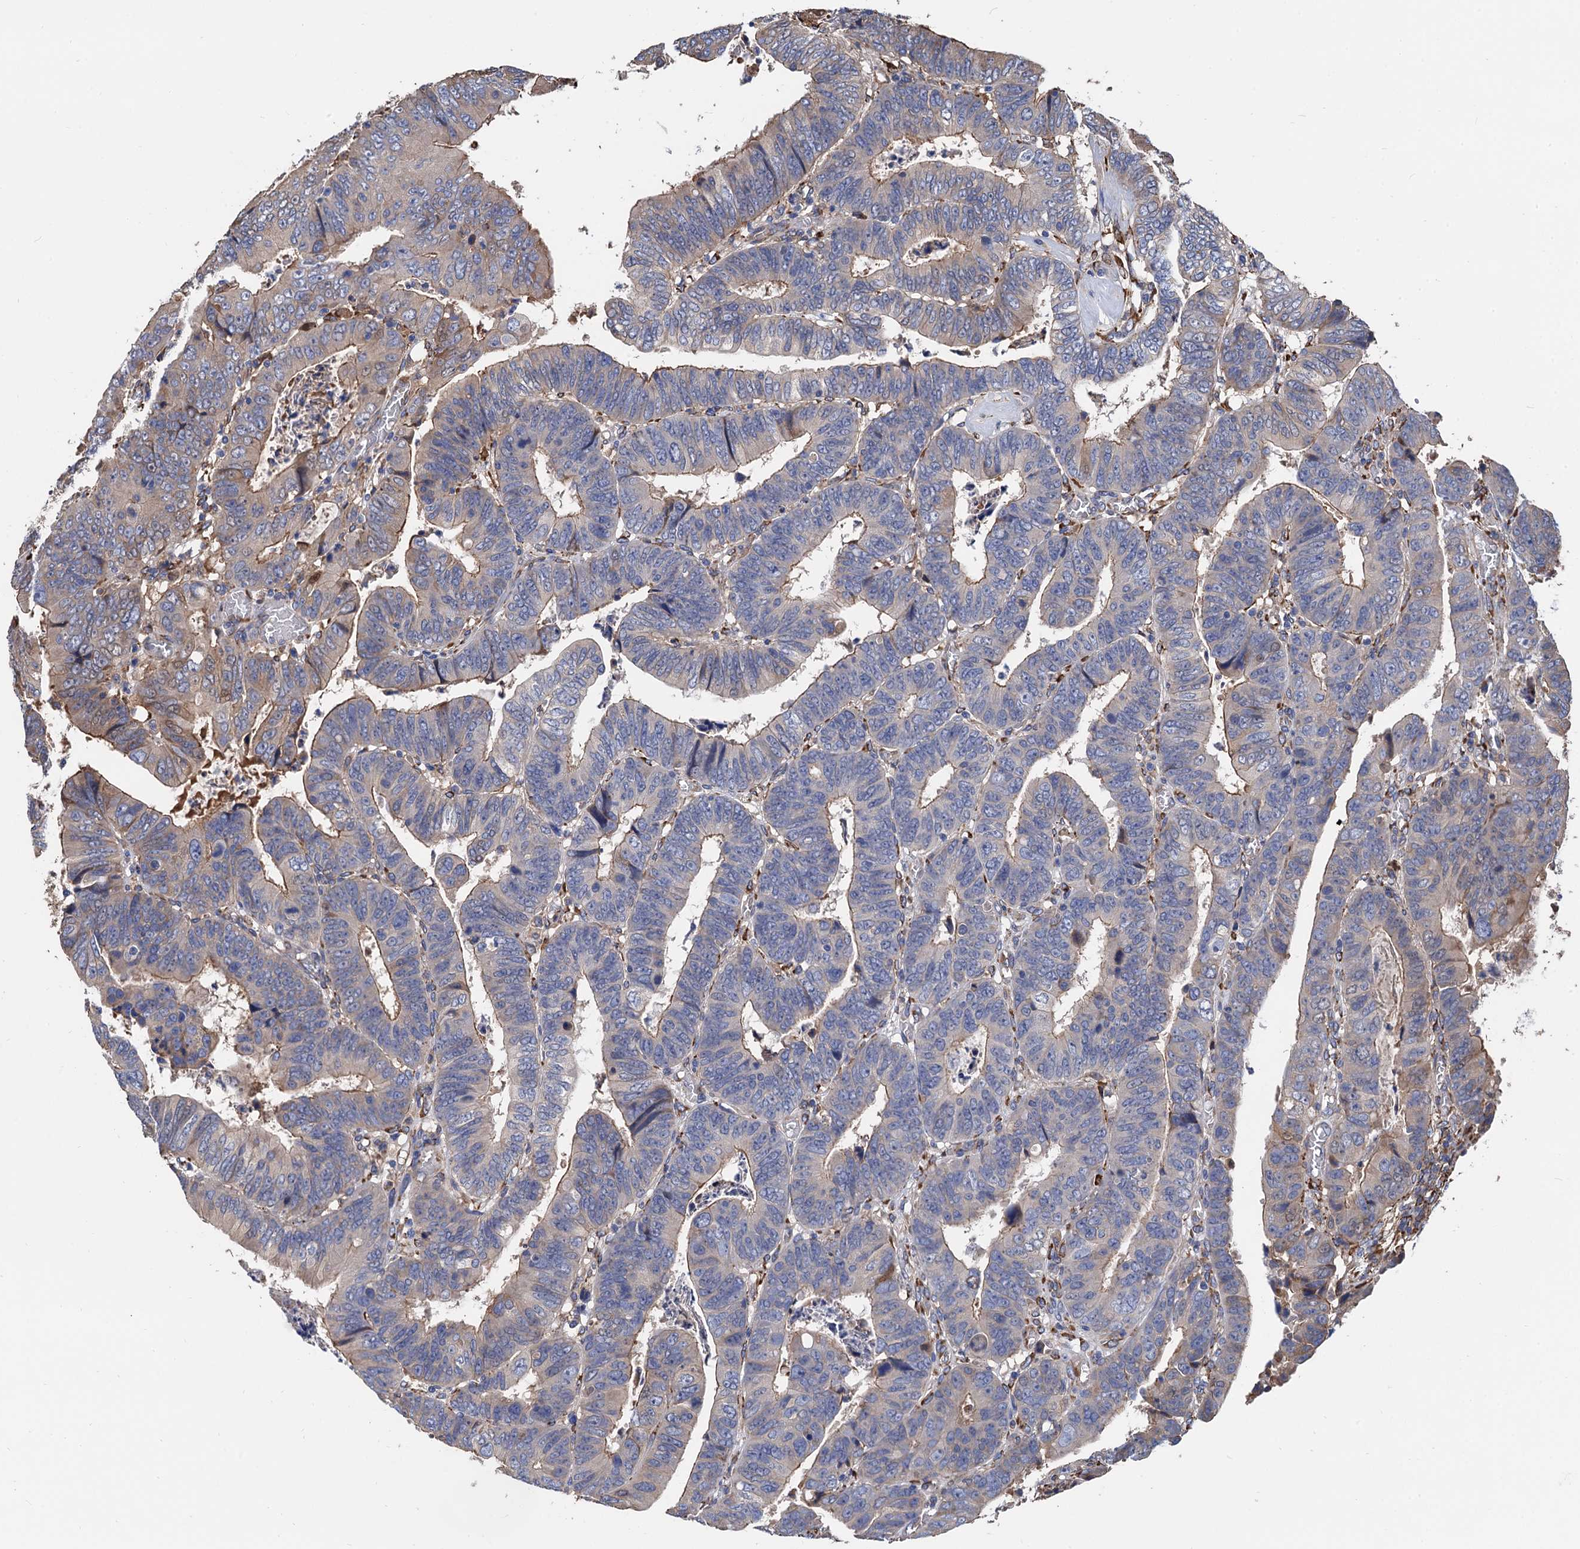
{"staining": {"intensity": "weak", "quantity": "25%-75%", "location": "cytoplasmic/membranous"}, "tissue": "colorectal cancer", "cell_type": "Tumor cells", "image_type": "cancer", "snomed": [{"axis": "morphology", "description": "Normal tissue, NOS"}, {"axis": "morphology", "description": "Adenocarcinoma, NOS"}, {"axis": "topography", "description": "Rectum"}], "caption": "A low amount of weak cytoplasmic/membranous positivity is appreciated in about 25%-75% of tumor cells in adenocarcinoma (colorectal) tissue. The staining was performed using DAB (3,3'-diaminobenzidine), with brown indicating positive protein expression. Nuclei are stained blue with hematoxylin.", "gene": "CNNM1", "patient": {"sex": "female", "age": 65}}